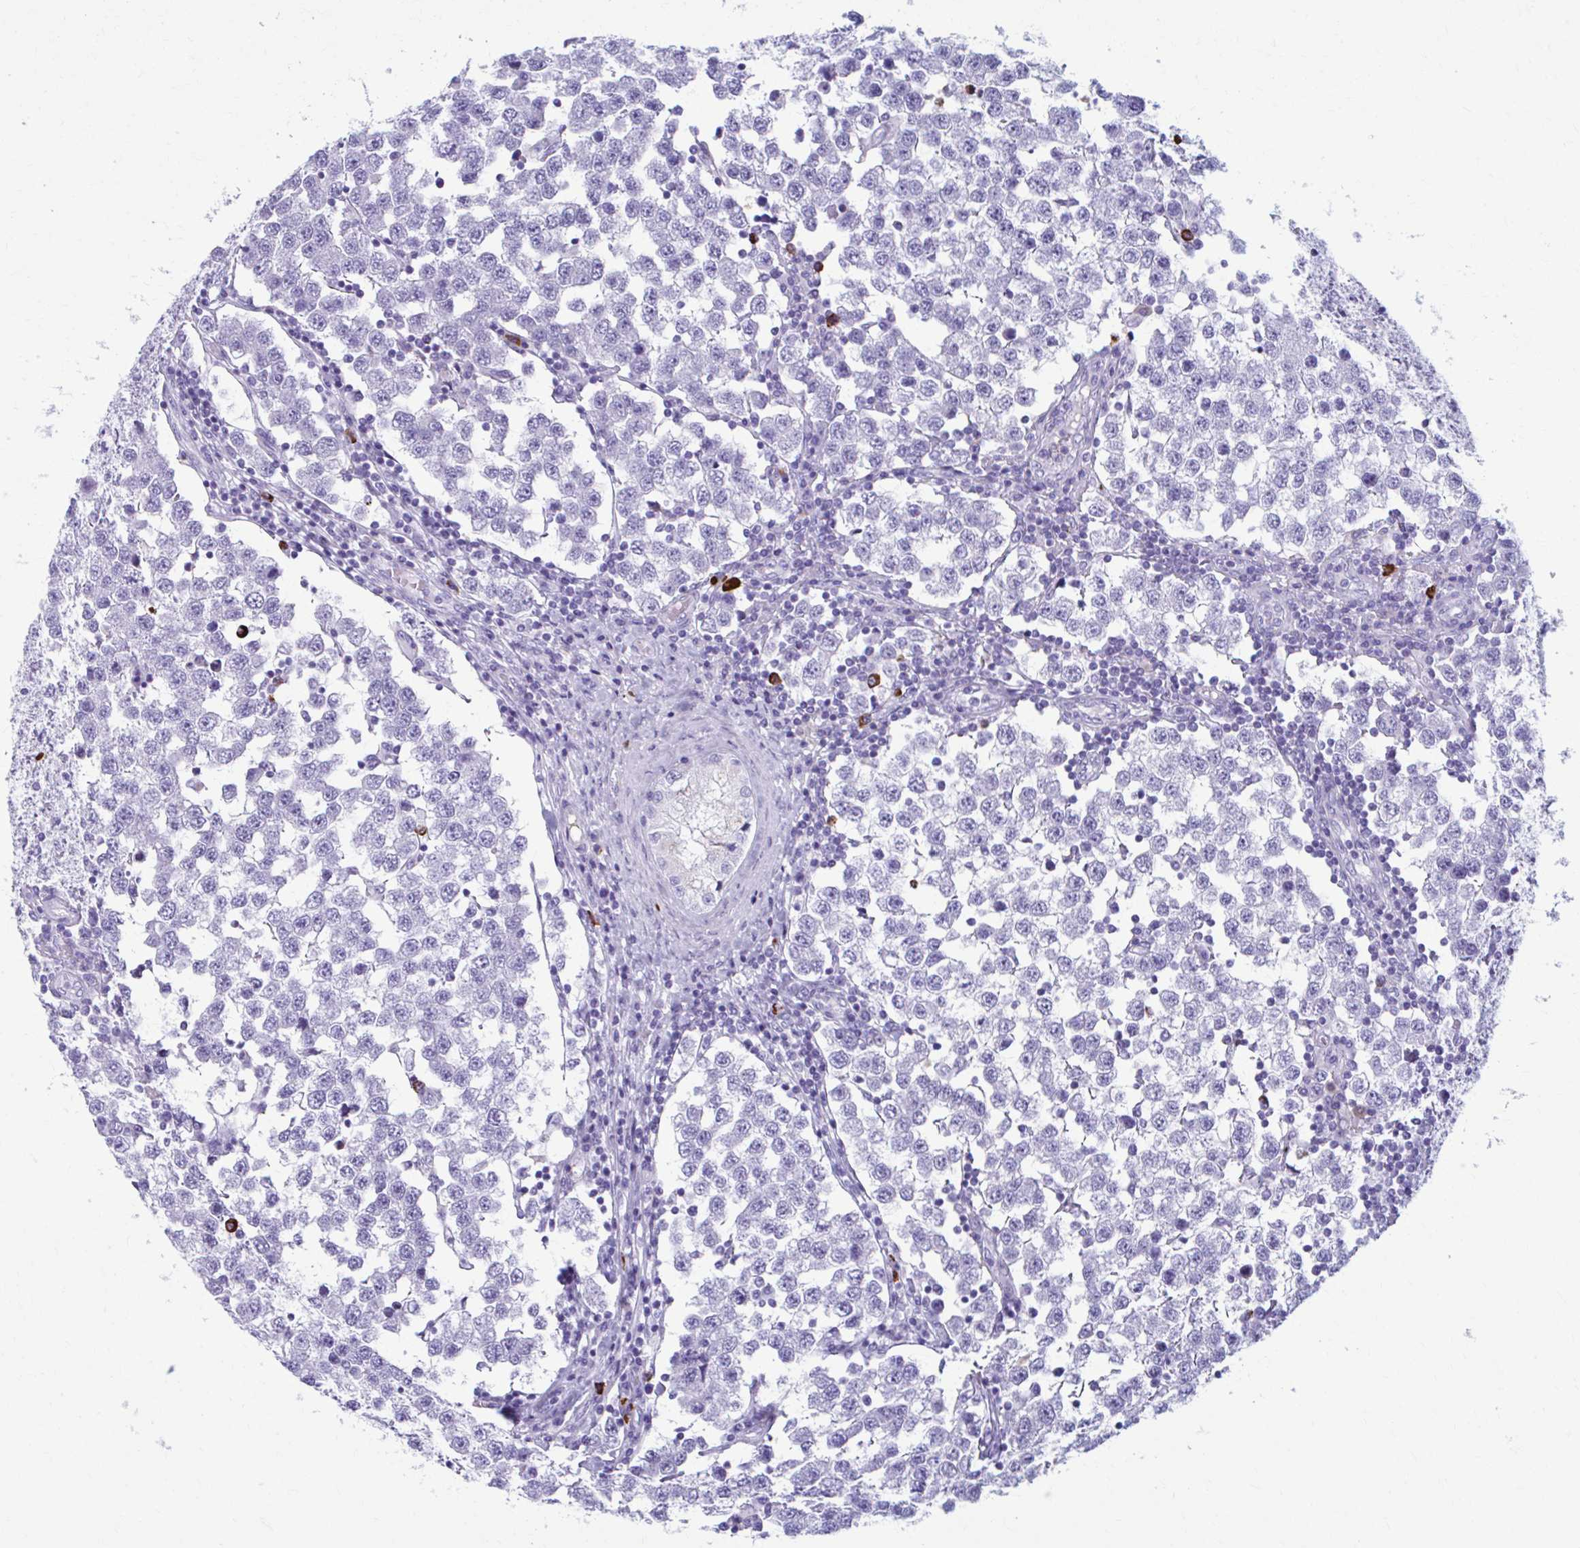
{"staining": {"intensity": "negative", "quantity": "none", "location": "none"}, "tissue": "testis cancer", "cell_type": "Tumor cells", "image_type": "cancer", "snomed": [{"axis": "morphology", "description": "Seminoma, NOS"}, {"axis": "topography", "description": "Testis"}], "caption": "Photomicrograph shows no protein expression in tumor cells of seminoma (testis) tissue.", "gene": "C12orf71", "patient": {"sex": "male", "age": 34}}